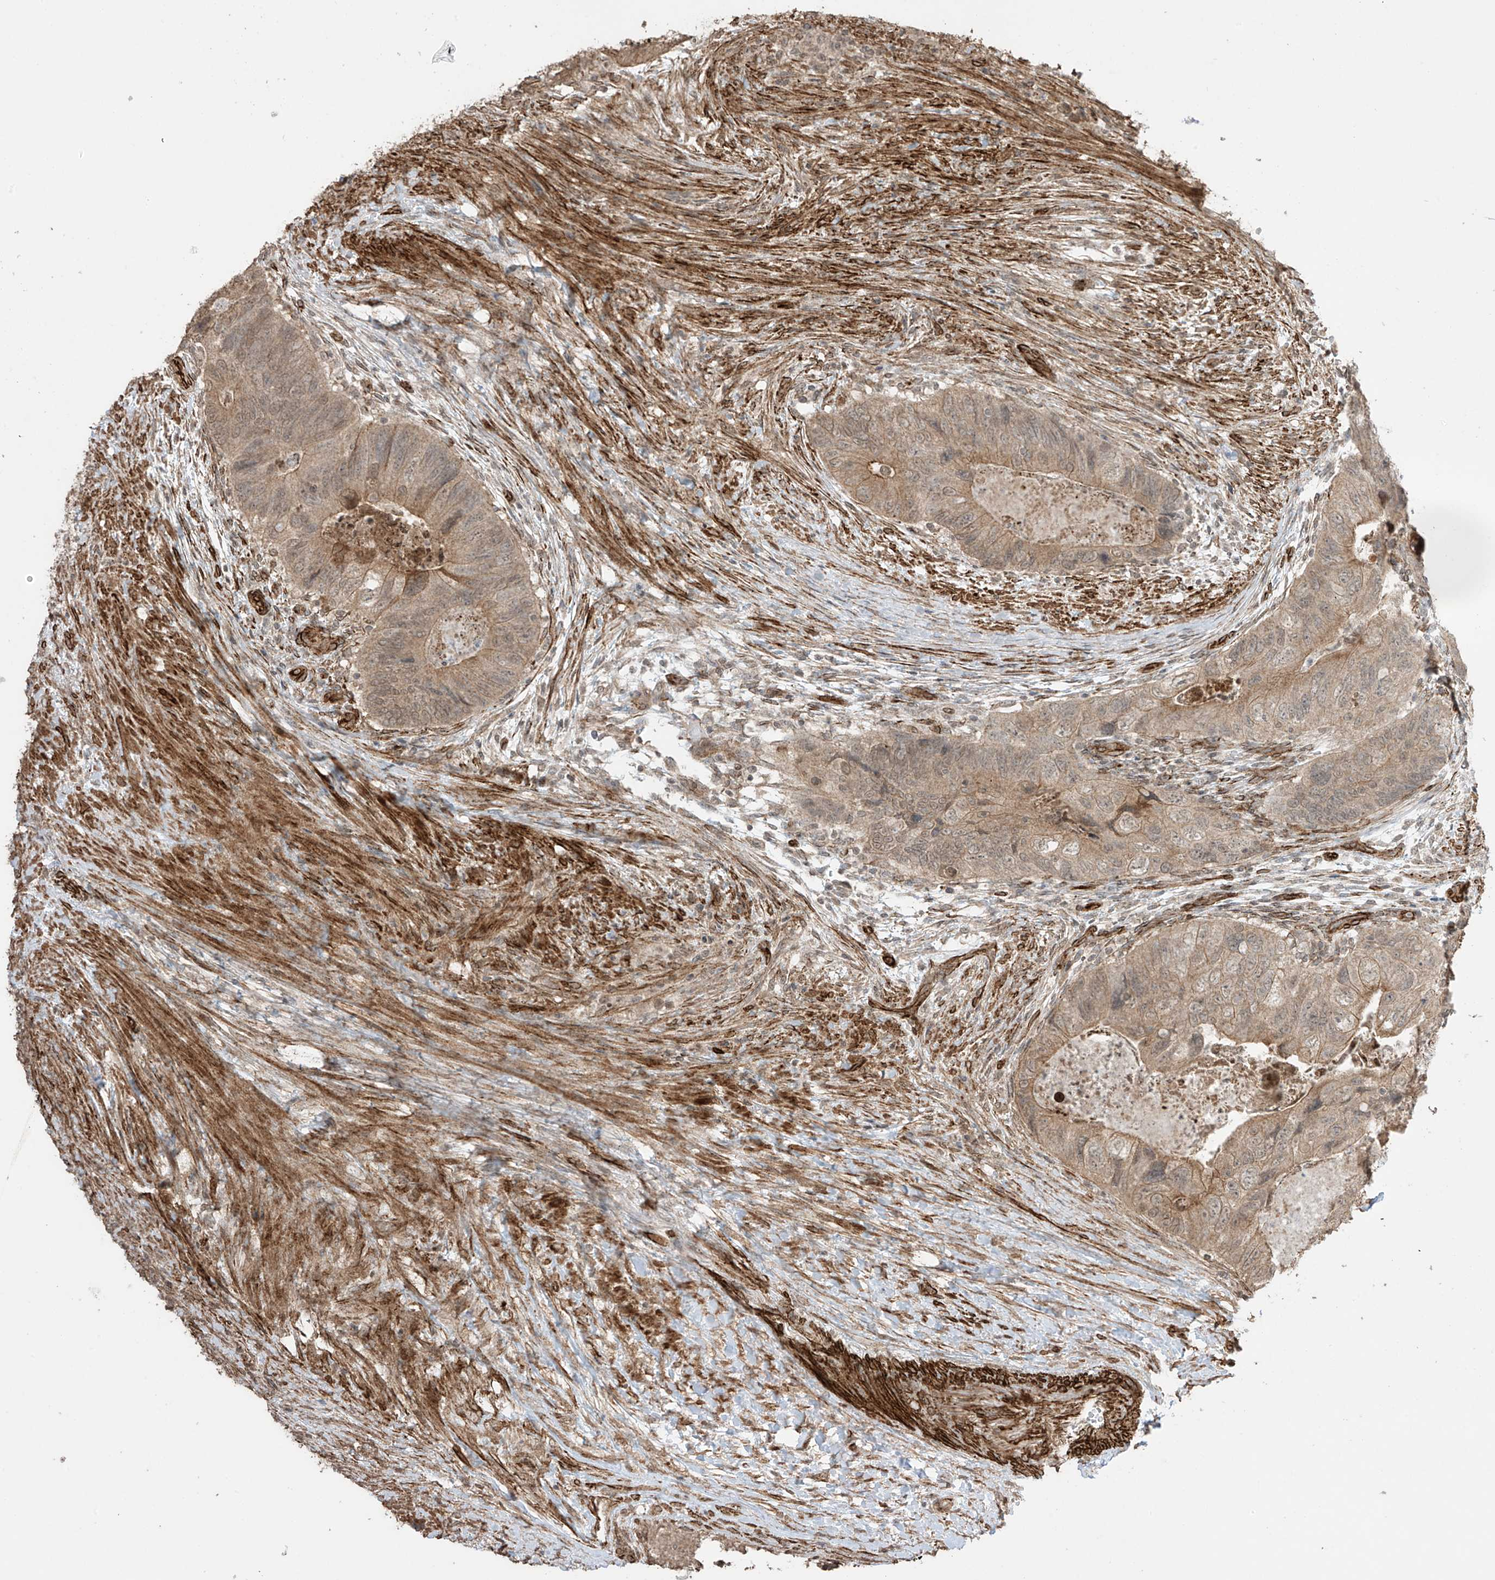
{"staining": {"intensity": "moderate", "quantity": ">75%", "location": "cytoplasmic/membranous,nuclear"}, "tissue": "colorectal cancer", "cell_type": "Tumor cells", "image_type": "cancer", "snomed": [{"axis": "morphology", "description": "Adenocarcinoma, NOS"}, {"axis": "topography", "description": "Rectum"}], "caption": "IHC of adenocarcinoma (colorectal) exhibits medium levels of moderate cytoplasmic/membranous and nuclear positivity in approximately >75% of tumor cells. (IHC, brightfield microscopy, high magnification).", "gene": "TTLL5", "patient": {"sex": "male", "age": 63}}